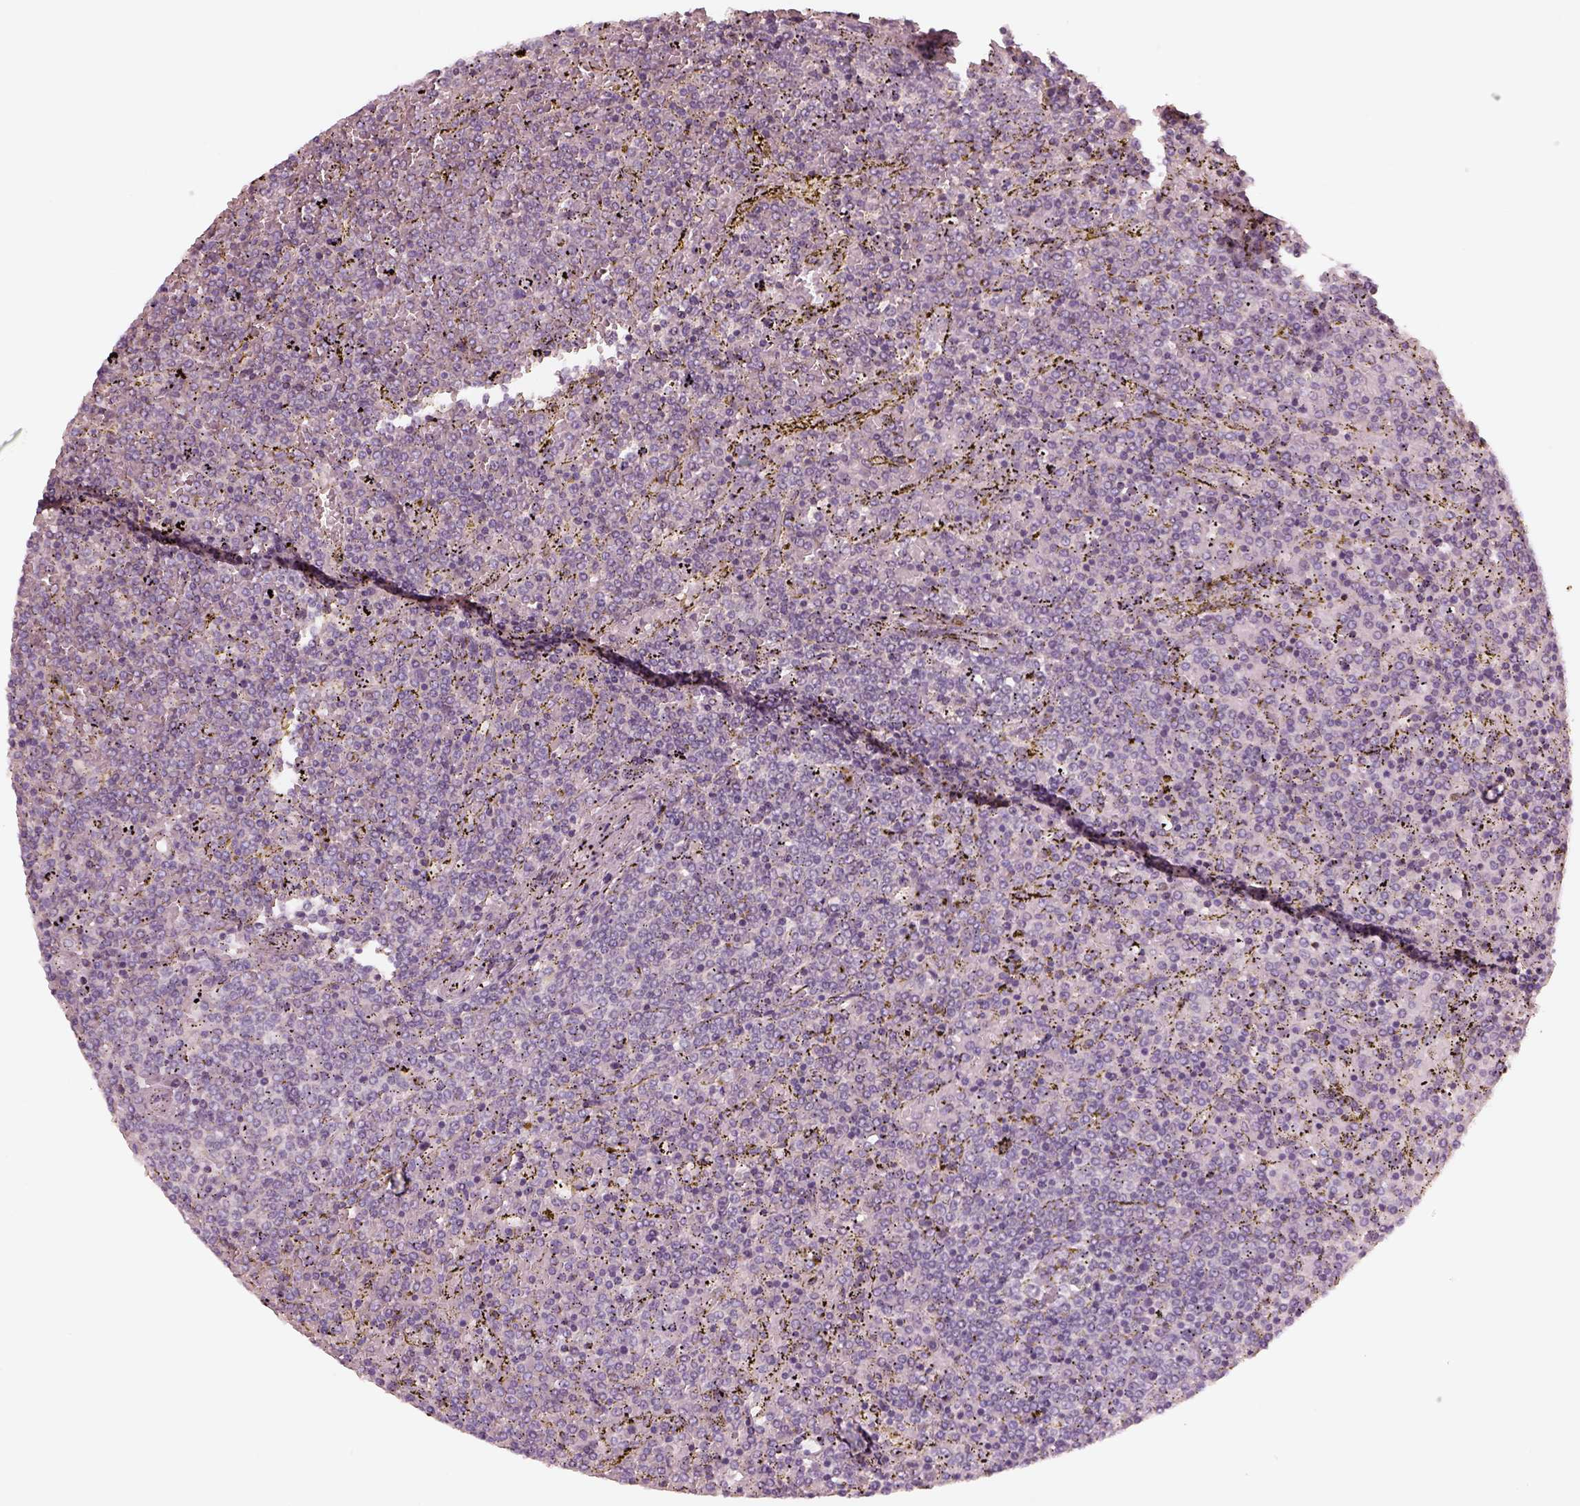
{"staining": {"intensity": "negative", "quantity": "none", "location": "none"}, "tissue": "lymphoma", "cell_type": "Tumor cells", "image_type": "cancer", "snomed": [{"axis": "morphology", "description": "Malignant lymphoma, non-Hodgkin's type, Low grade"}, {"axis": "topography", "description": "Spleen"}], "caption": "High magnification brightfield microscopy of malignant lymphoma, non-Hodgkin's type (low-grade) stained with DAB (brown) and counterstained with hematoxylin (blue): tumor cells show no significant staining.", "gene": "SDCBP2", "patient": {"sex": "female", "age": 77}}